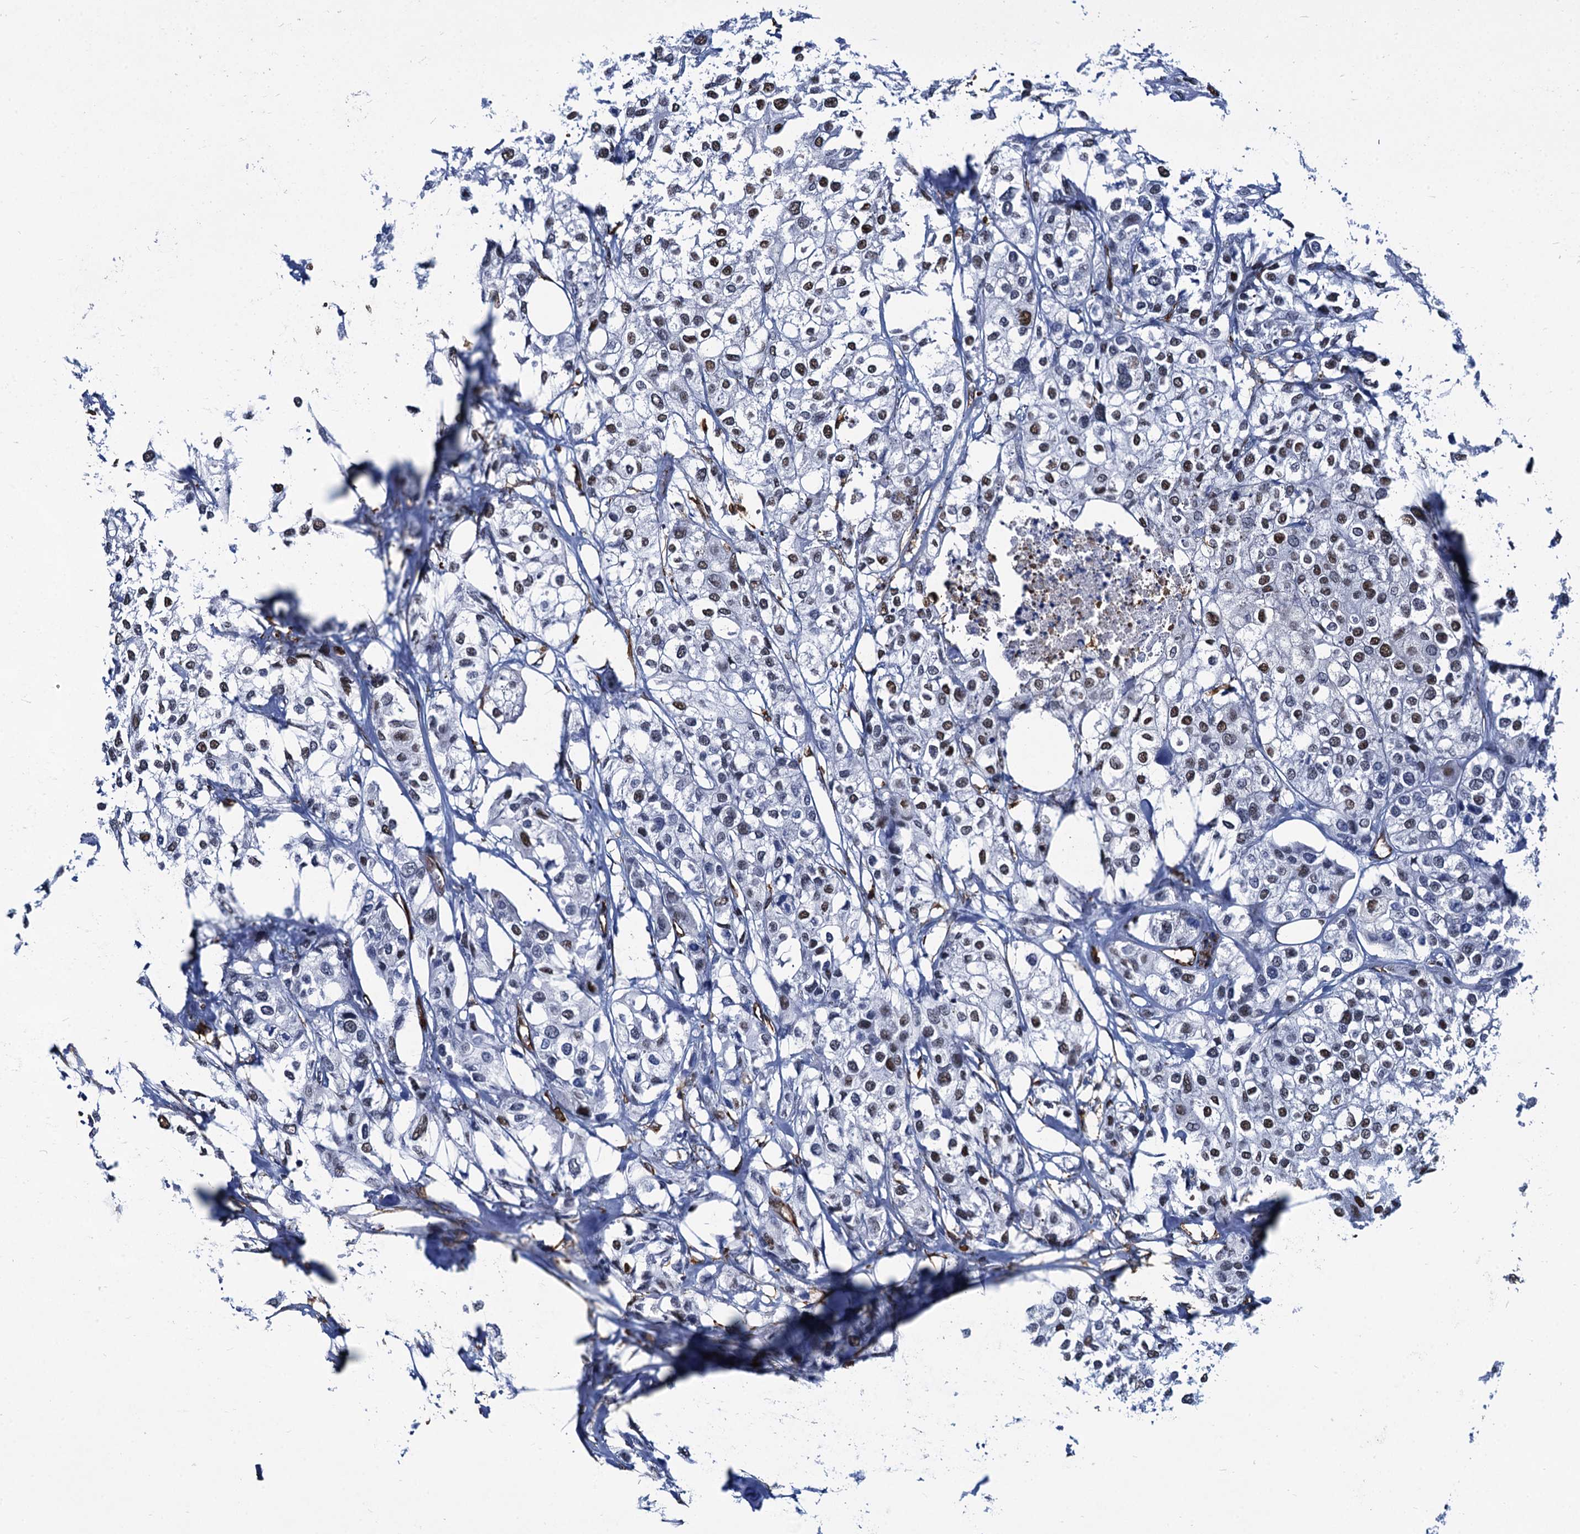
{"staining": {"intensity": "moderate", "quantity": "25%-75%", "location": "nuclear"}, "tissue": "urothelial cancer", "cell_type": "Tumor cells", "image_type": "cancer", "snomed": [{"axis": "morphology", "description": "Urothelial carcinoma, High grade"}, {"axis": "topography", "description": "Urinary bladder"}], "caption": "A micrograph showing moderate nuclear staining in about 25%-75% of tumor cells in urothelial cancer, as visualized by brown immunohistochemical staining.", "gene": "PGM2", "patient": {"sex": "male", "age": 64}}